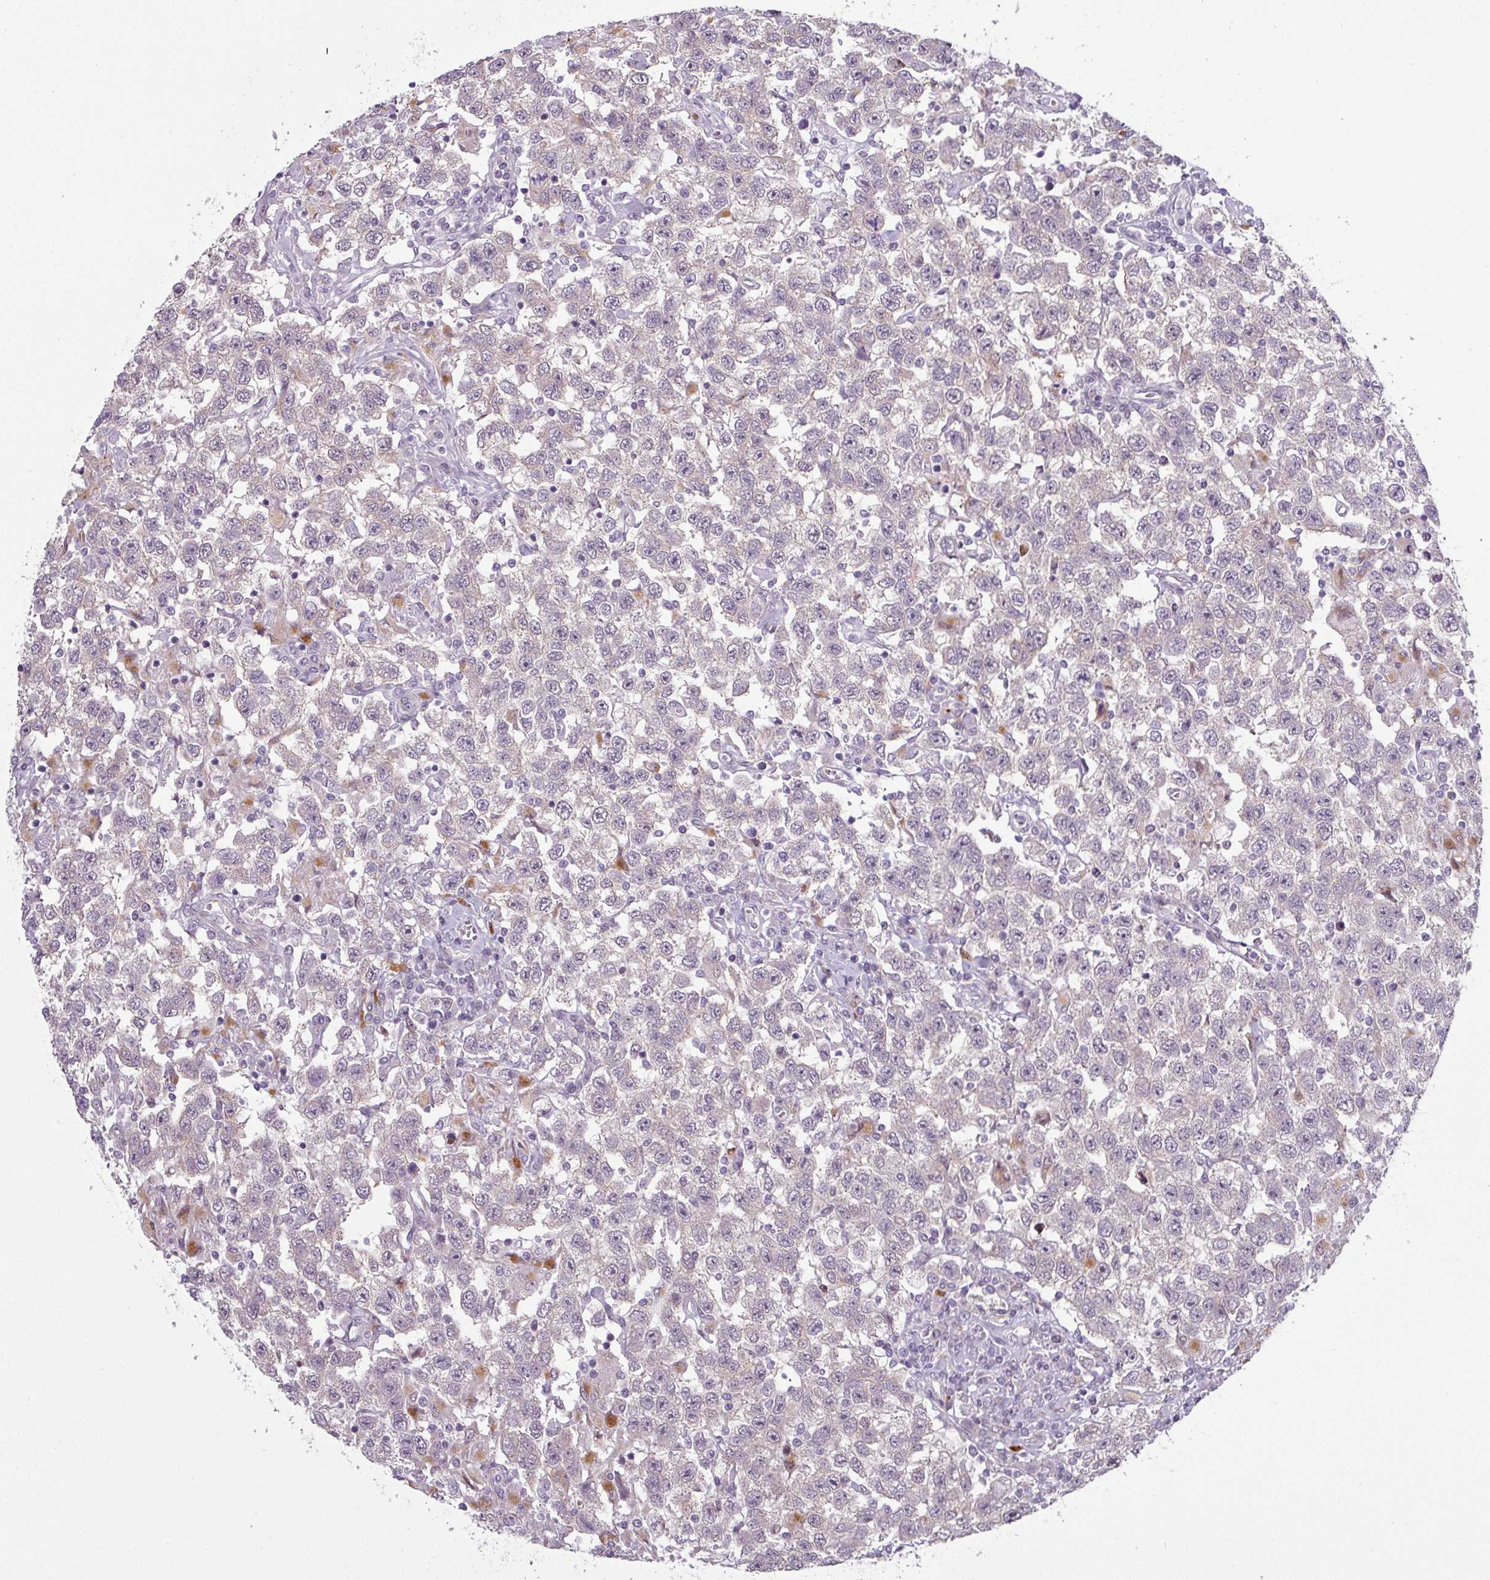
{"staining": {"intensity": "negative", "quantity": "none", "location": "none"}, "tissue": "testis cancer", "cell_type": "Tumor cells", "image_type": "cancer", "snomed": [{"axis": "morphology", "description": "Seminoma, NOS"}, {"axis": "topography", "description": "Testis"}], "caption": "Immunohistochemistry (IHC) histopathology image of neoplastic tissue: human testis cancer (seminoma) stained with DAB displays no significant protein expression in tumor cells.", "gene": "C2orf16", "patient": {"sex": "male", "age": 41}}